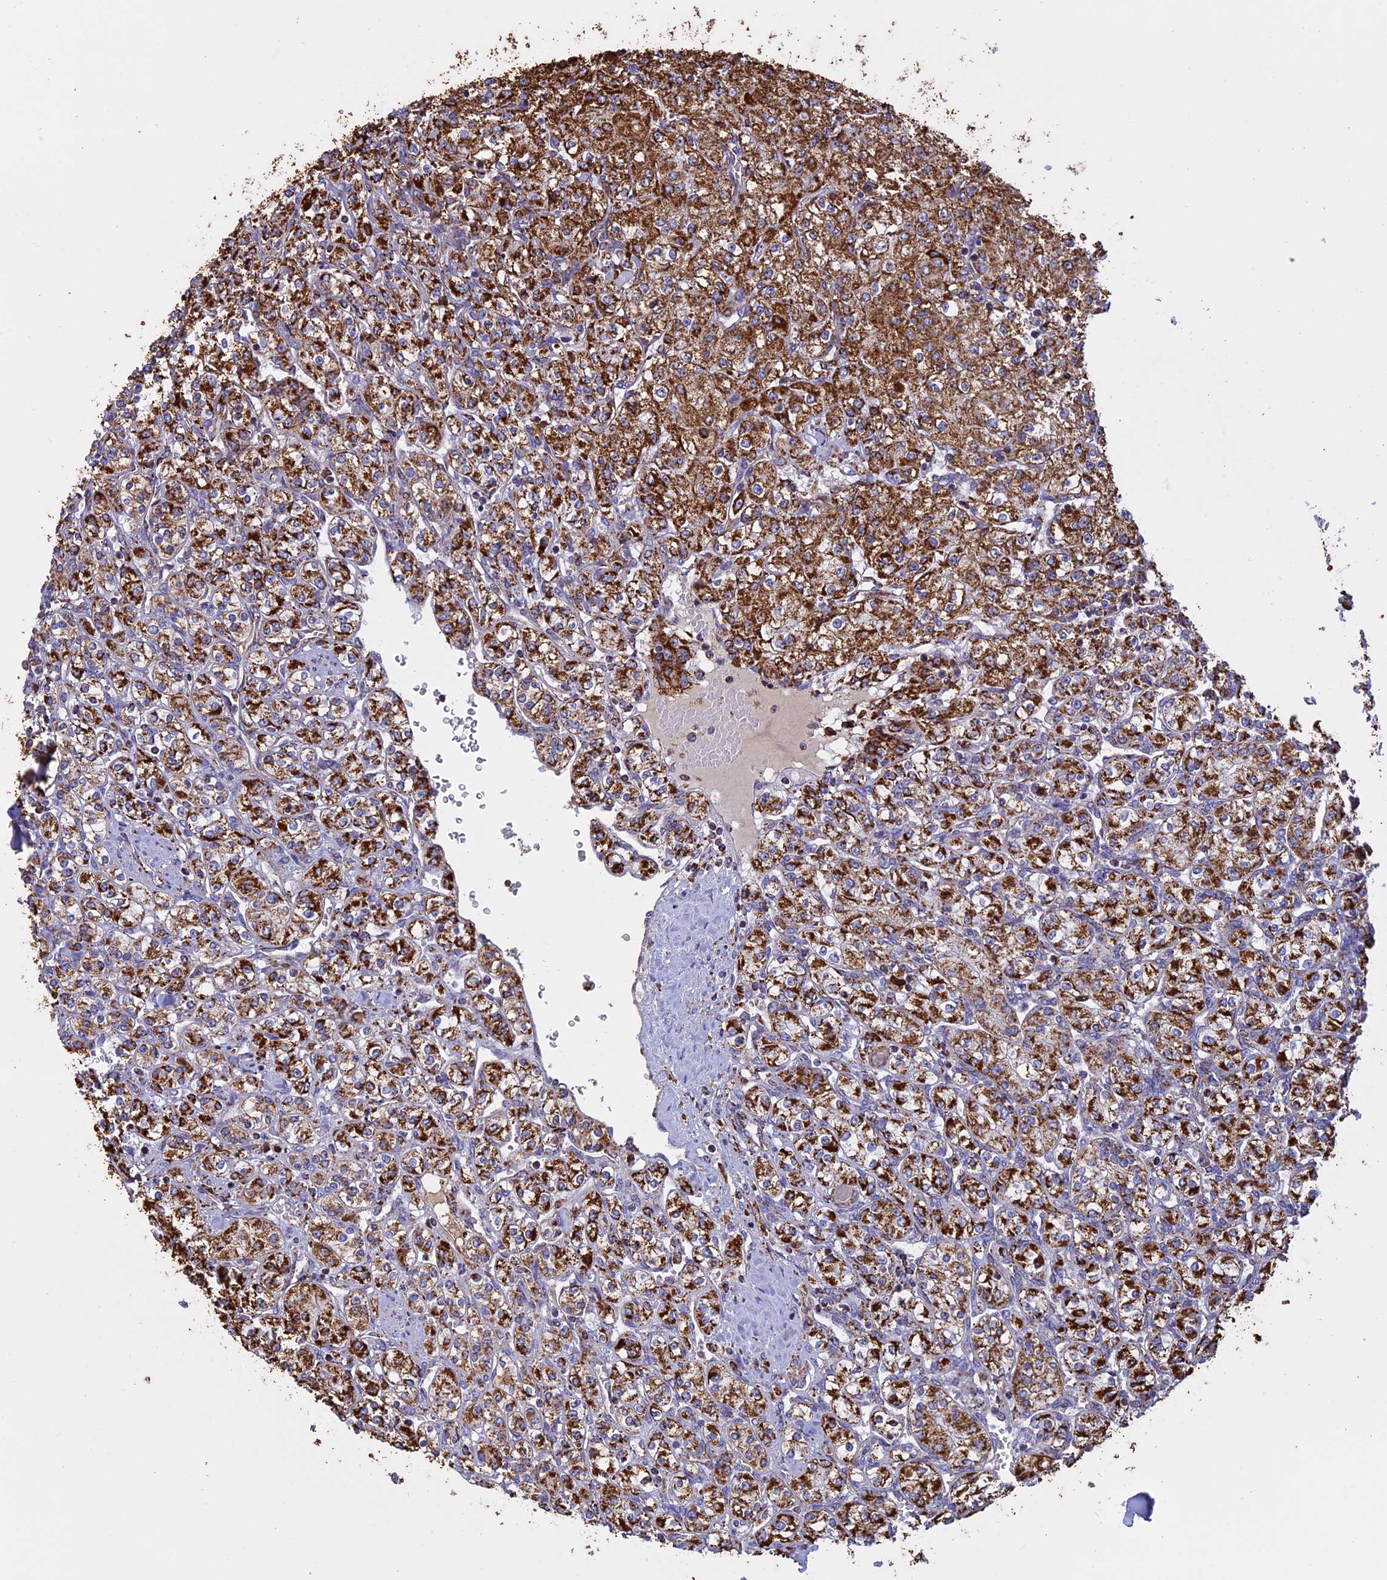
{"staining": {"intensity": "strong", "quantity": ">75%", "location": "cytoplasmic/membranous"}, "tissue": "renal cancer", "cell_type": "Tumor cells", "image_type": "cancer", "snomed": [{"axis": "morphology", "description": "Adenocarcinoma, NOS"}, {"axis": "topography", "description": "Kidney"}], "caption": "Adenocarcinoma (renal) stained for a protein (brown) shows strong cytoplasmic/membranous positive expression in about >75% of tumor cells.", "gene": "KCNG1", "patient": {"sex": "male", "age": 77}}